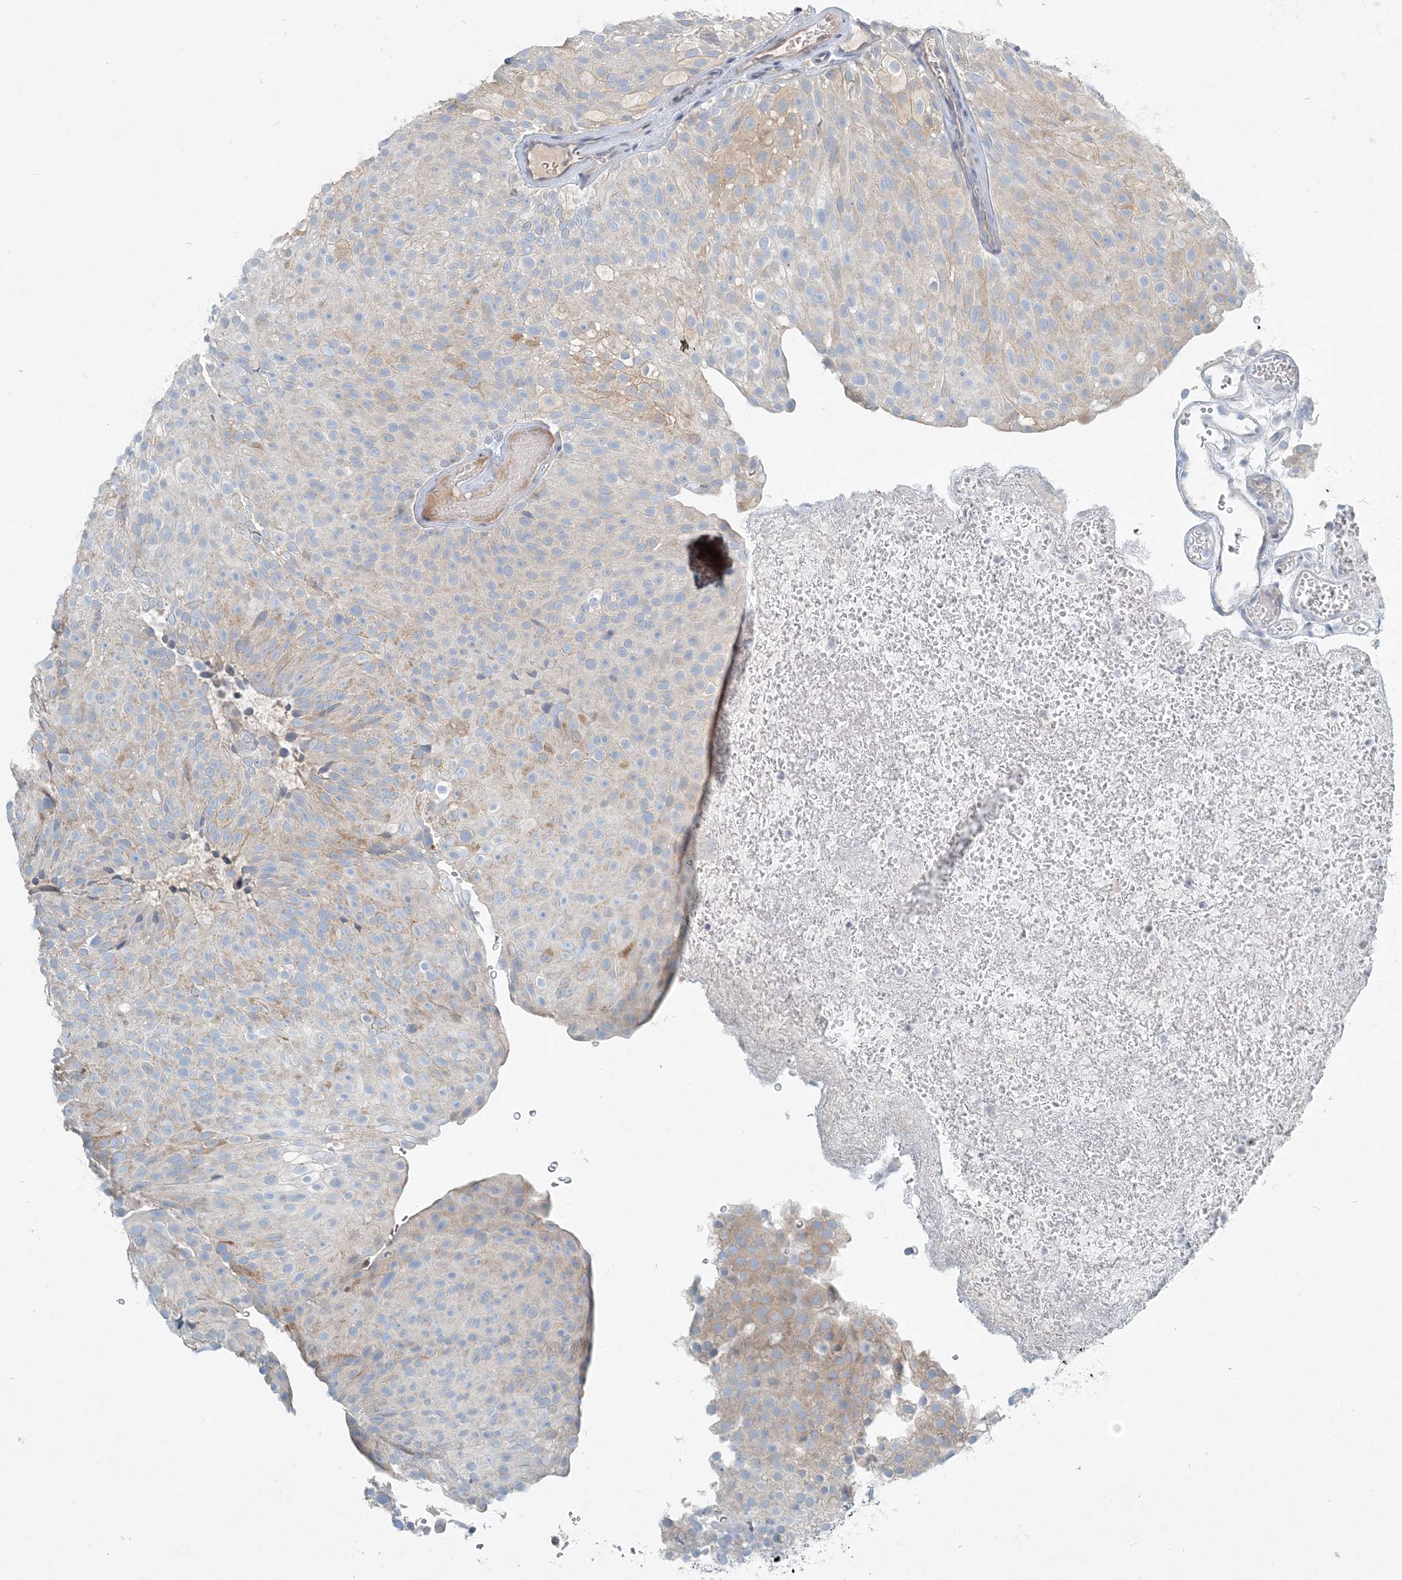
{"staining": {"intensity": "weak", "quantity": "<25%", "location": "cytoplasmic/membranous"}, "tissue": "urothelial cancer", "cell_type": "Tumor cells", "image_type": "cancer", "snomed": [{"axis": "morphology", "description": "Urothelial carcinoma, Low grade"}, {"axis": "topography", "description": "Urinary bladder"}], "caption": "An immunohistochemistry image of low-grade urothelial carcinoma is shown. There is no staining in tumor cells of low-grade urothelial carcinoma. Nuclei are stained in blue.", "gene": "ARMH1", "patient": {"sex": "male", "age": 78}}